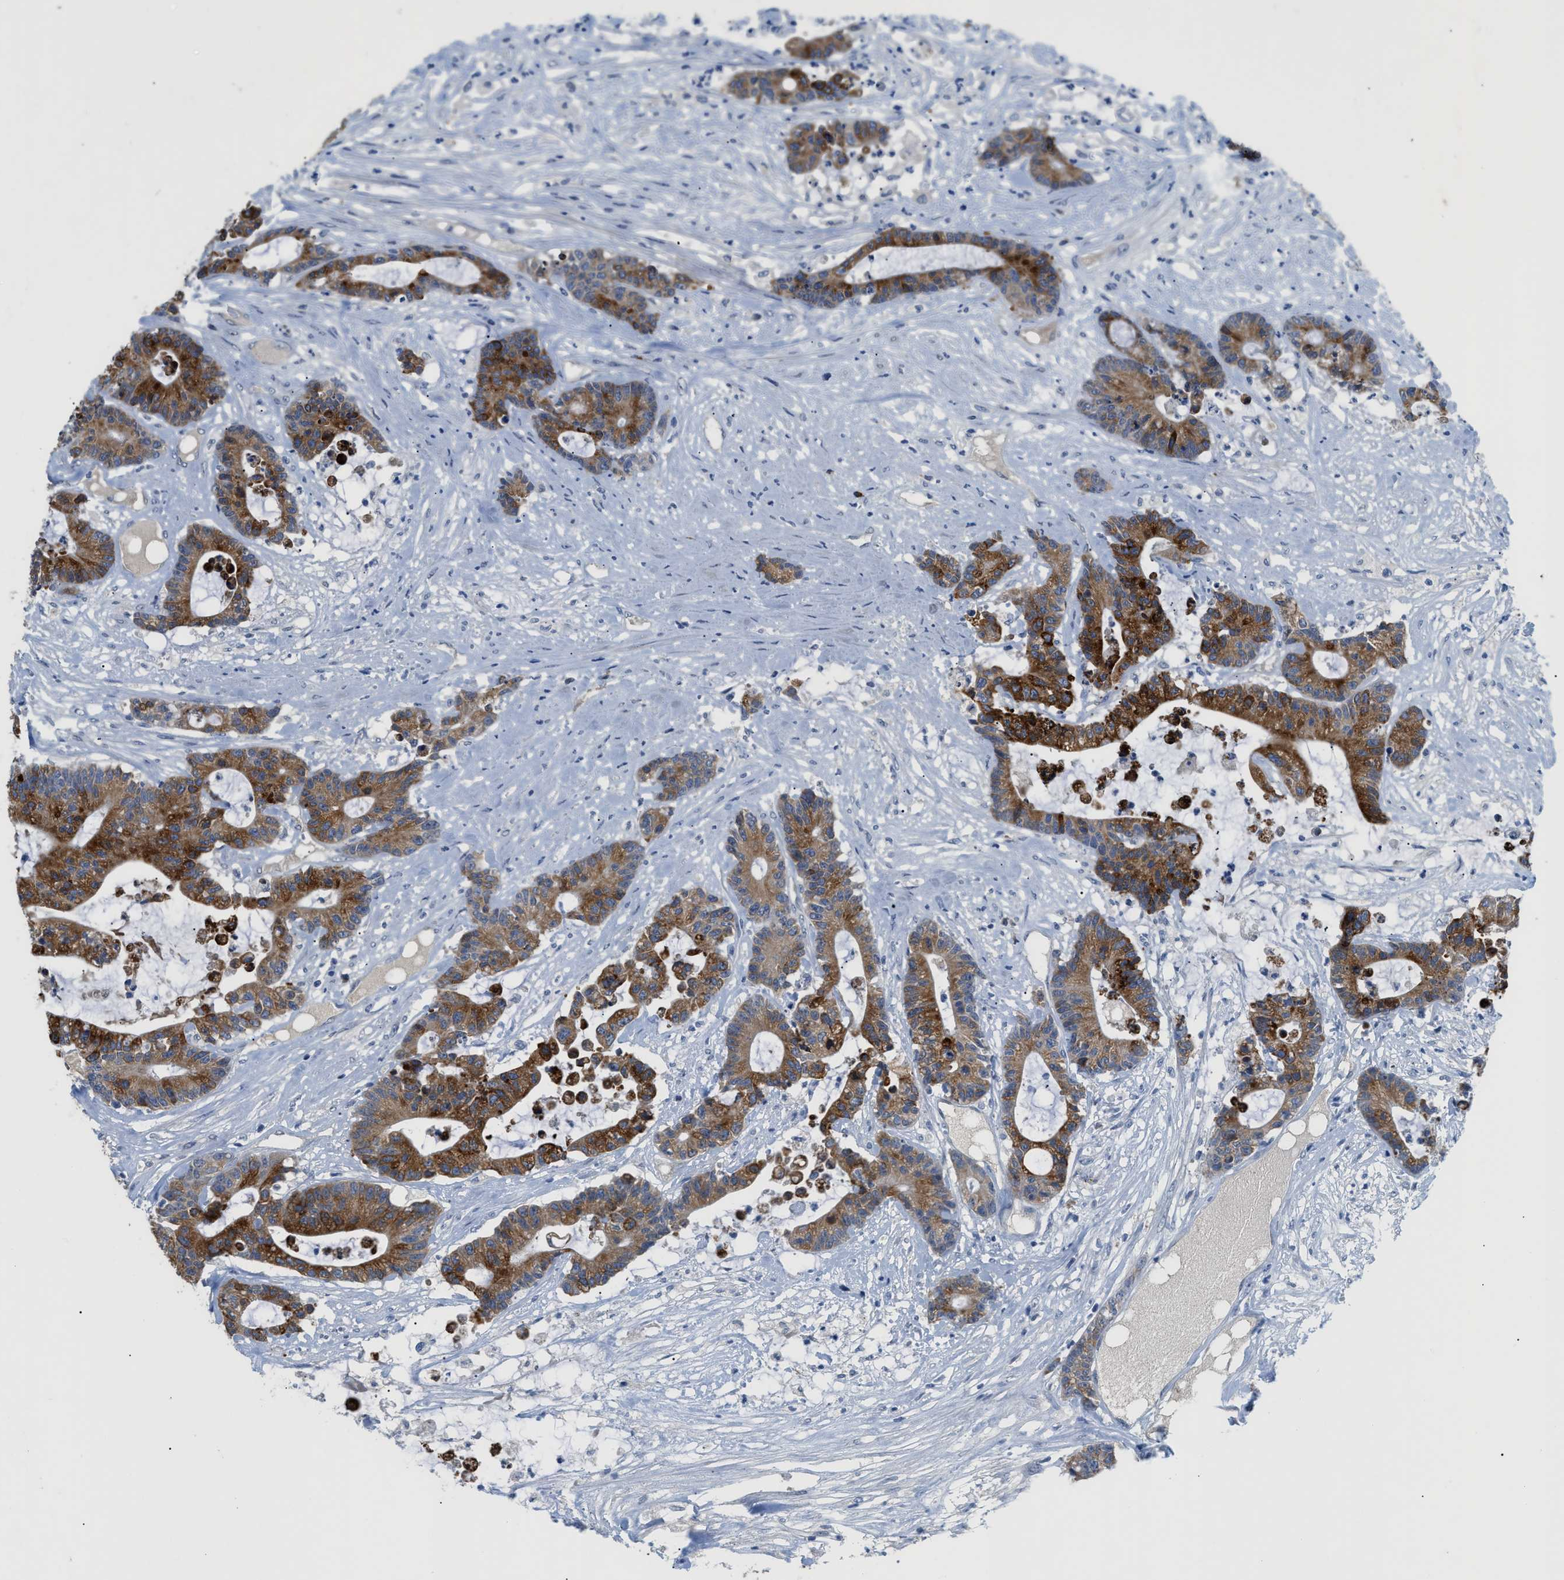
{"staining": {"intensity": "strong", "quantity": "25%-75%", "location": "cytoplasmic/membranous"}, "tissue": "colorectal cancer", "cell_type": "Tumor cells", "image_type": "cancer", "snomed": [{"axis": "morphology", "description": "Adenocarcinoma, NOS"}, {"axis": "topography", "description": "Colon"}], "caption": "An image showing strong cytoplasmic/membranous expression in about 25%-75% of tumor cells in colorectal adenocarcinoma, as visualized by brown immunohistochemical staining.", "gene": "OR9K2", "patient": {"sex": "female", "age": 84}}